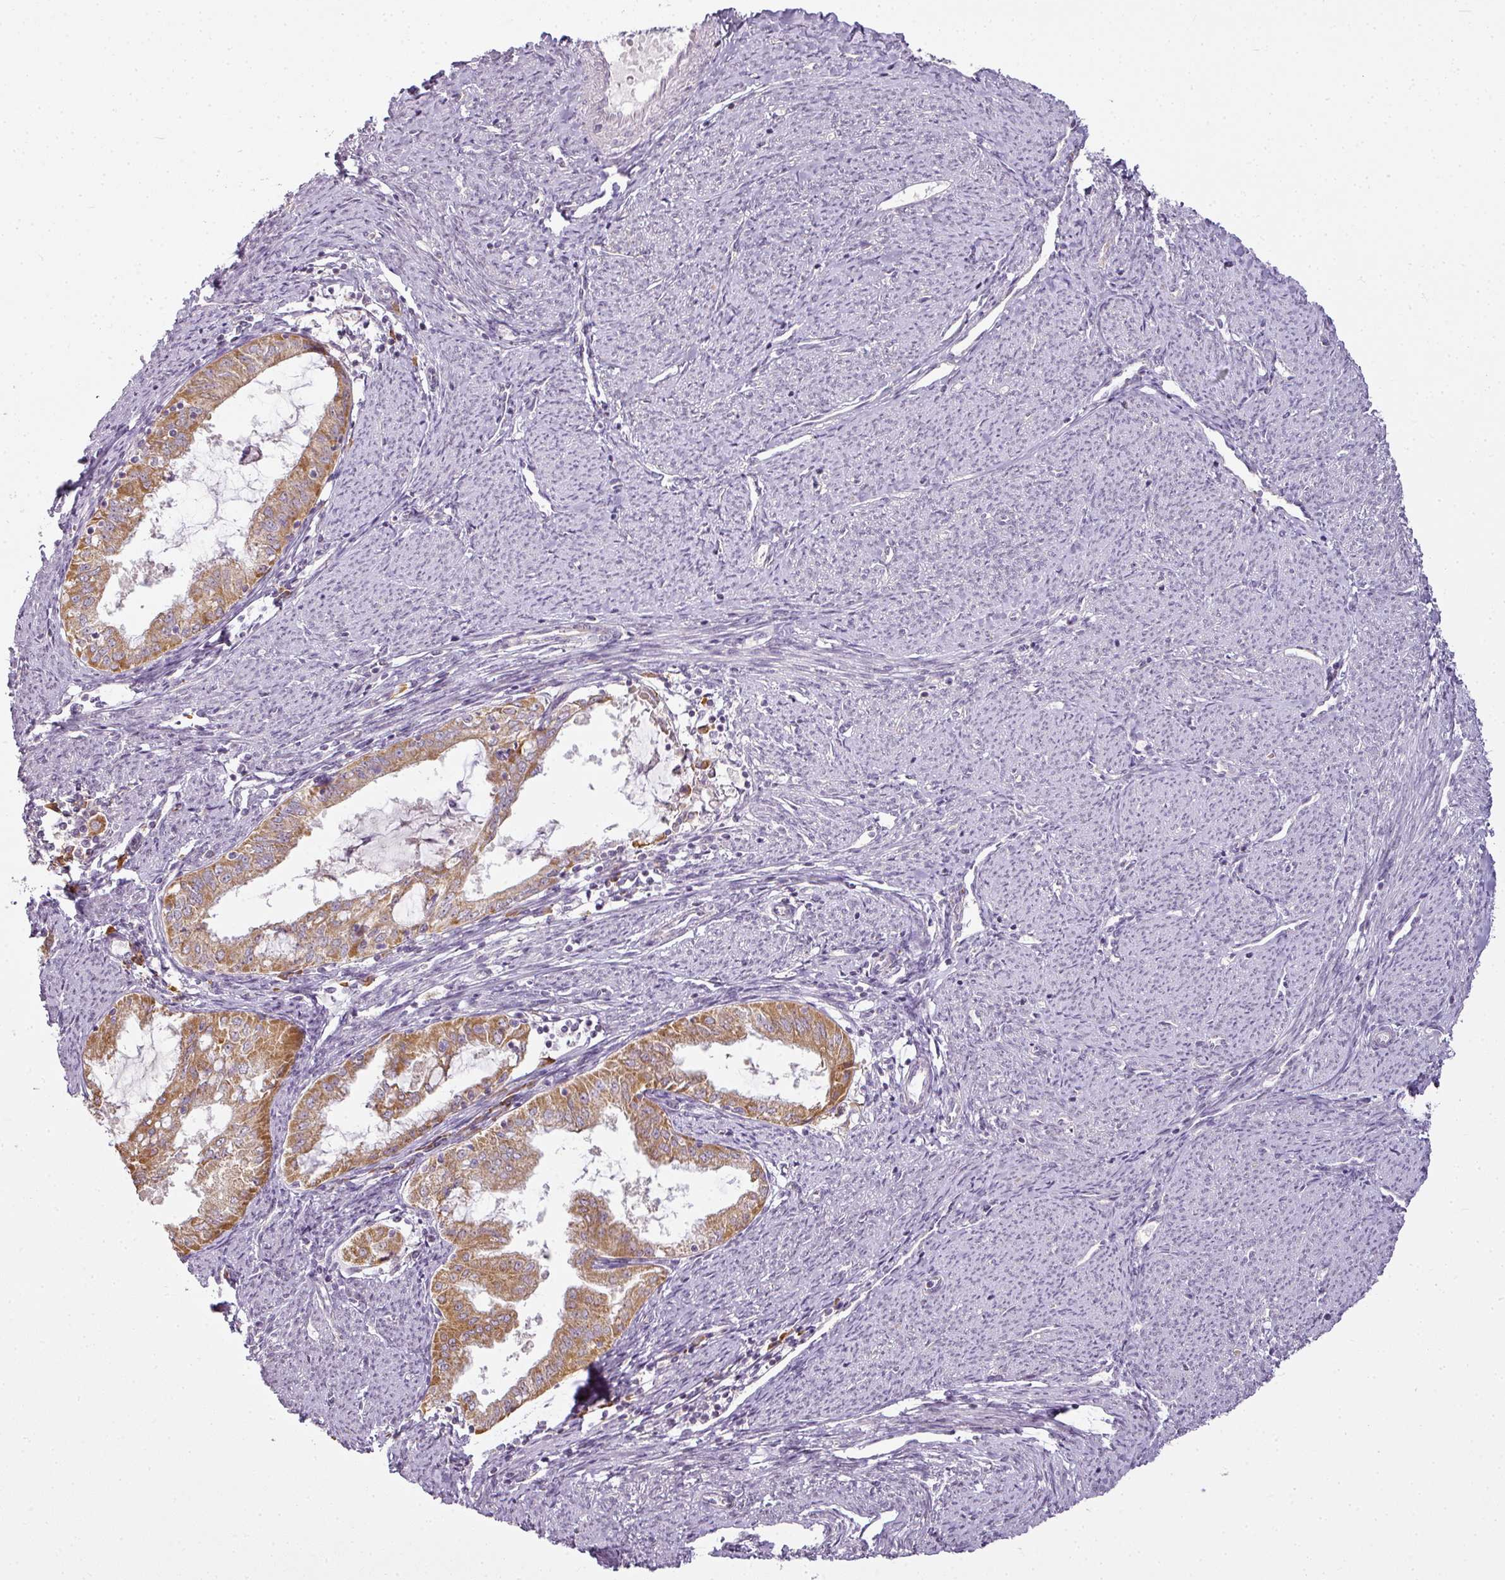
{"staining": {"intensity": "moderate", "quantity": ">75%", "location": "cytoplasmic/membranous"}, "tissue": "endometrial cancer", "cell_type": "Tumor cells", "image_type": "cancer", "snomed": [{"axis": "morphology", "description": "Adenocarcinoma, NOS"}, {"axis": "topography", "description": "Endometrium"}], "caption": "IHC of endometrial cancer demonstrates medium levels of moderate cytoplasmic/membranous positivity in approximately >75% of tumor cells. The staining was performed using DAB, with brown indicating positive protein expression. Nuclei are stained blue with hematoxylin.", "gene": "LY75", "patient": {"sex": "female", "age": 70}}